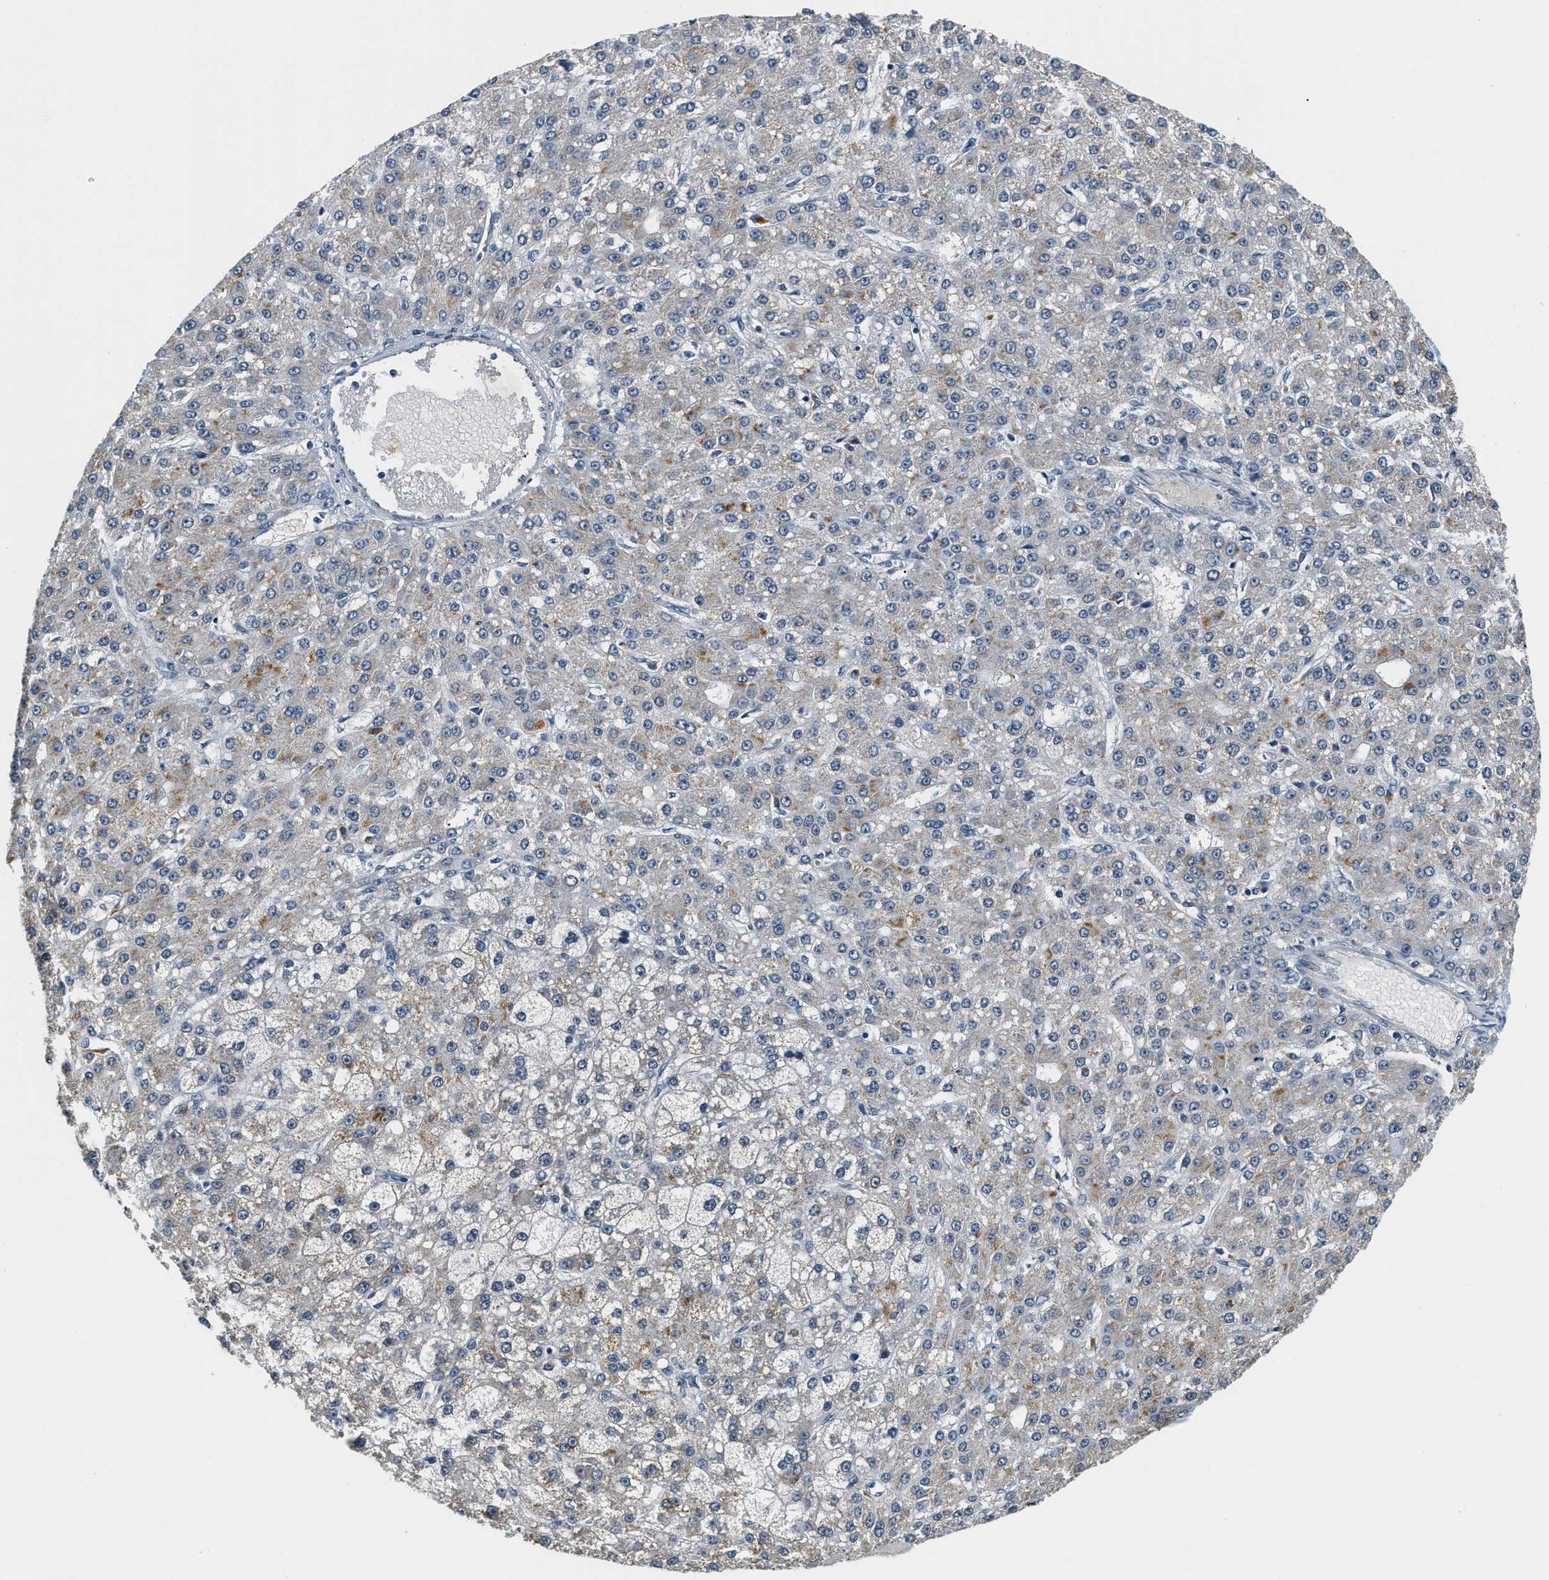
{"staining": {"intensity": "negative", "quantity": "none", "location": "none"}, "tissue": "liver cancer", "cell_type": "Tumor cells", "image_type": "cancer", "snomed": [{"axis": "morphology", "description": "Carcinoma, Hepatocellular, NOS"}, {"axis": "topography", "description": "Liver"}], "caption": "The histopathology image shows no staining of tumor cells in liver cancer.", "gene": "YAE1", "patient": {"sex": "male", "age": 67}}